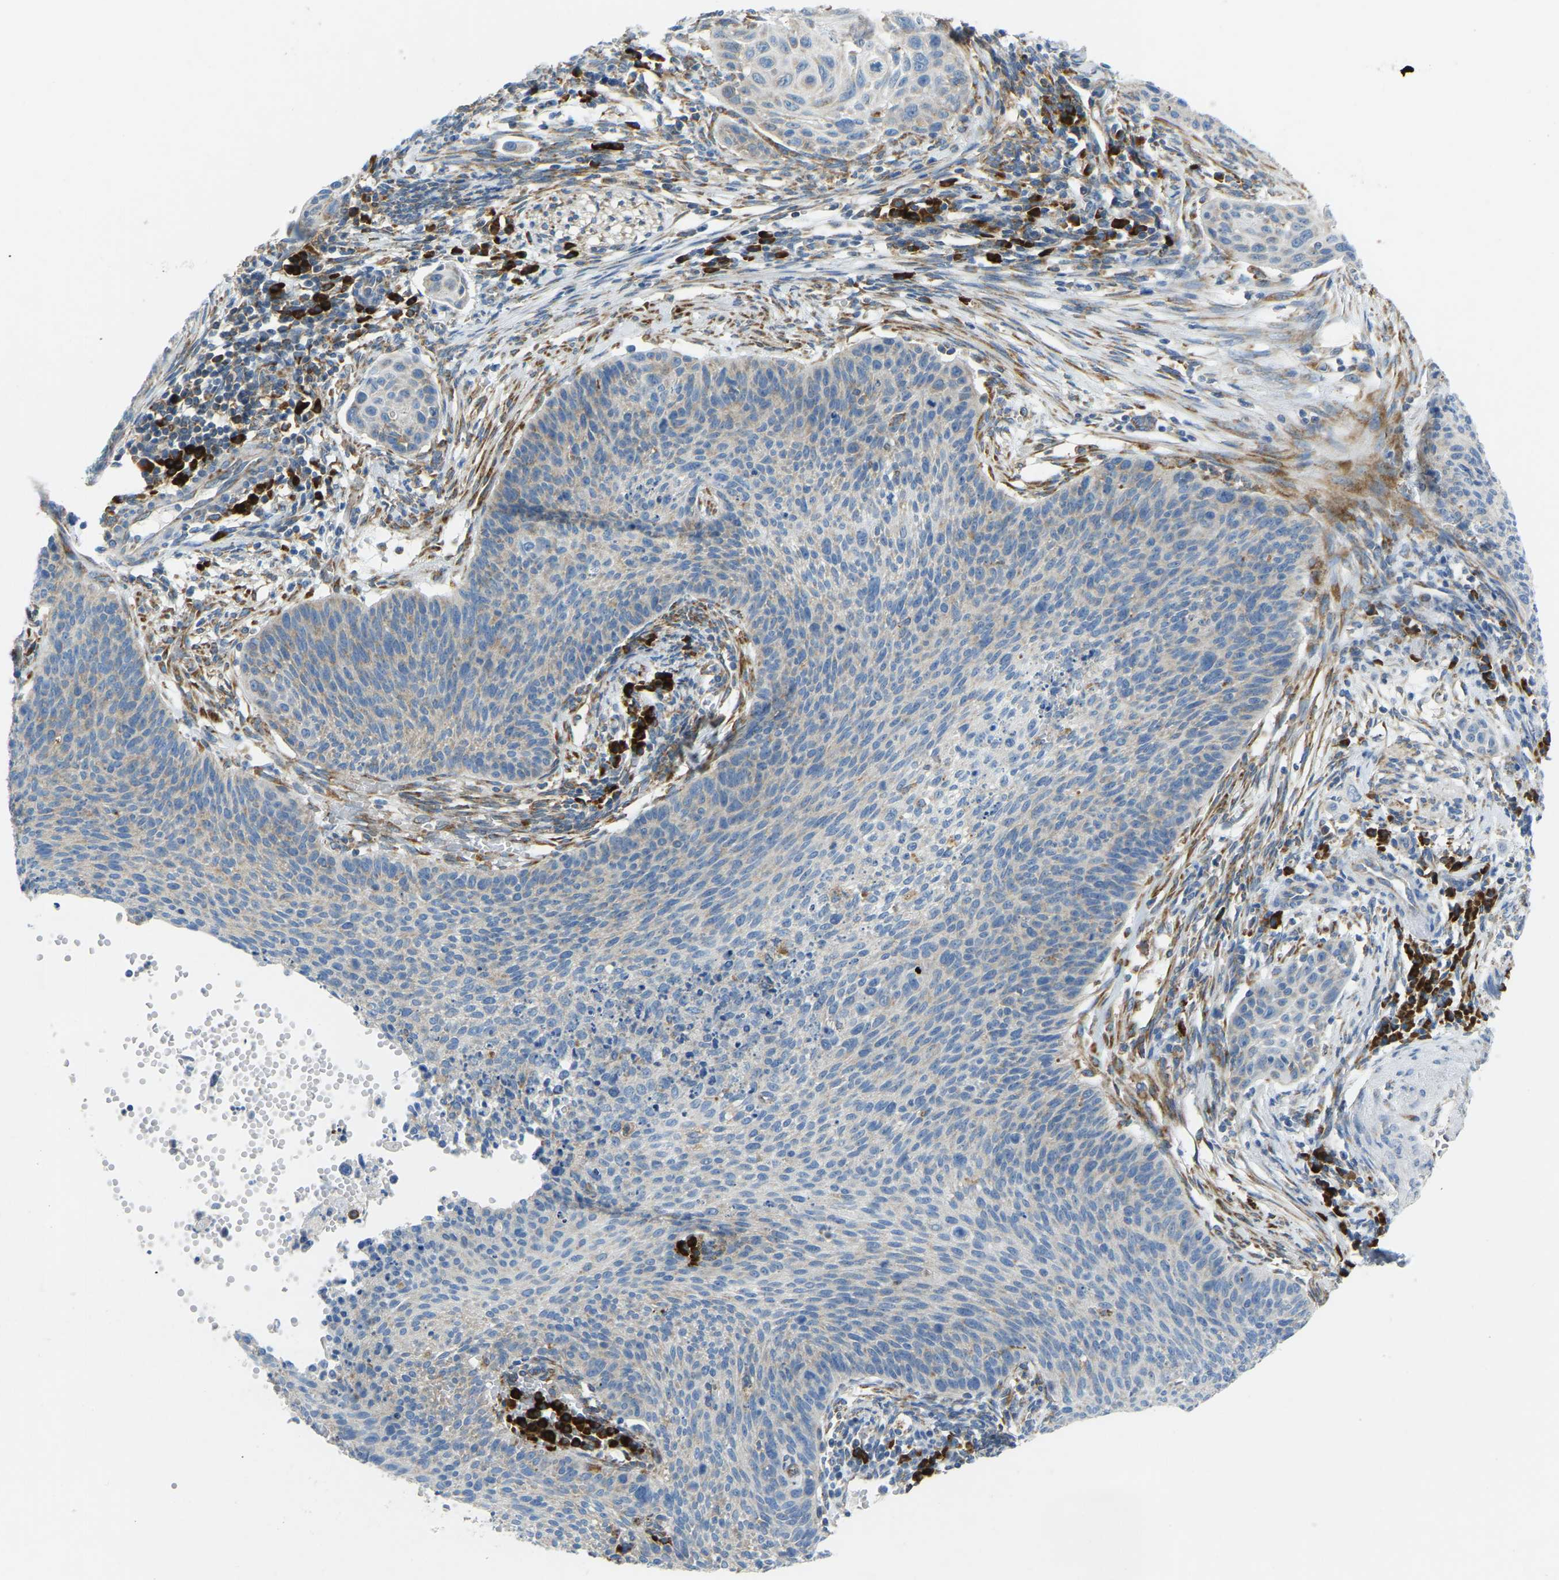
{"staining": {"intensity": "weak", "quantity": "25%-75%", "location": "cytoplasmic/membranous"}, "tissue": "cervical cancer", "cell_type": "Tumor cells", "image_type": "cancer", "snomed": [{"axis": "morphology", "description": "Squamous cell carcinoma, NOS"}, {"axis": "topography", "description": "Cervix"}], "caption": "A micrograph of cervical squamous cell carcinoma stained for a protein shows weak cytoplasmic/membranous brown staining in tumor cells.", "gene": "SND1", "patient": {"sex": "female", "age": 70}}